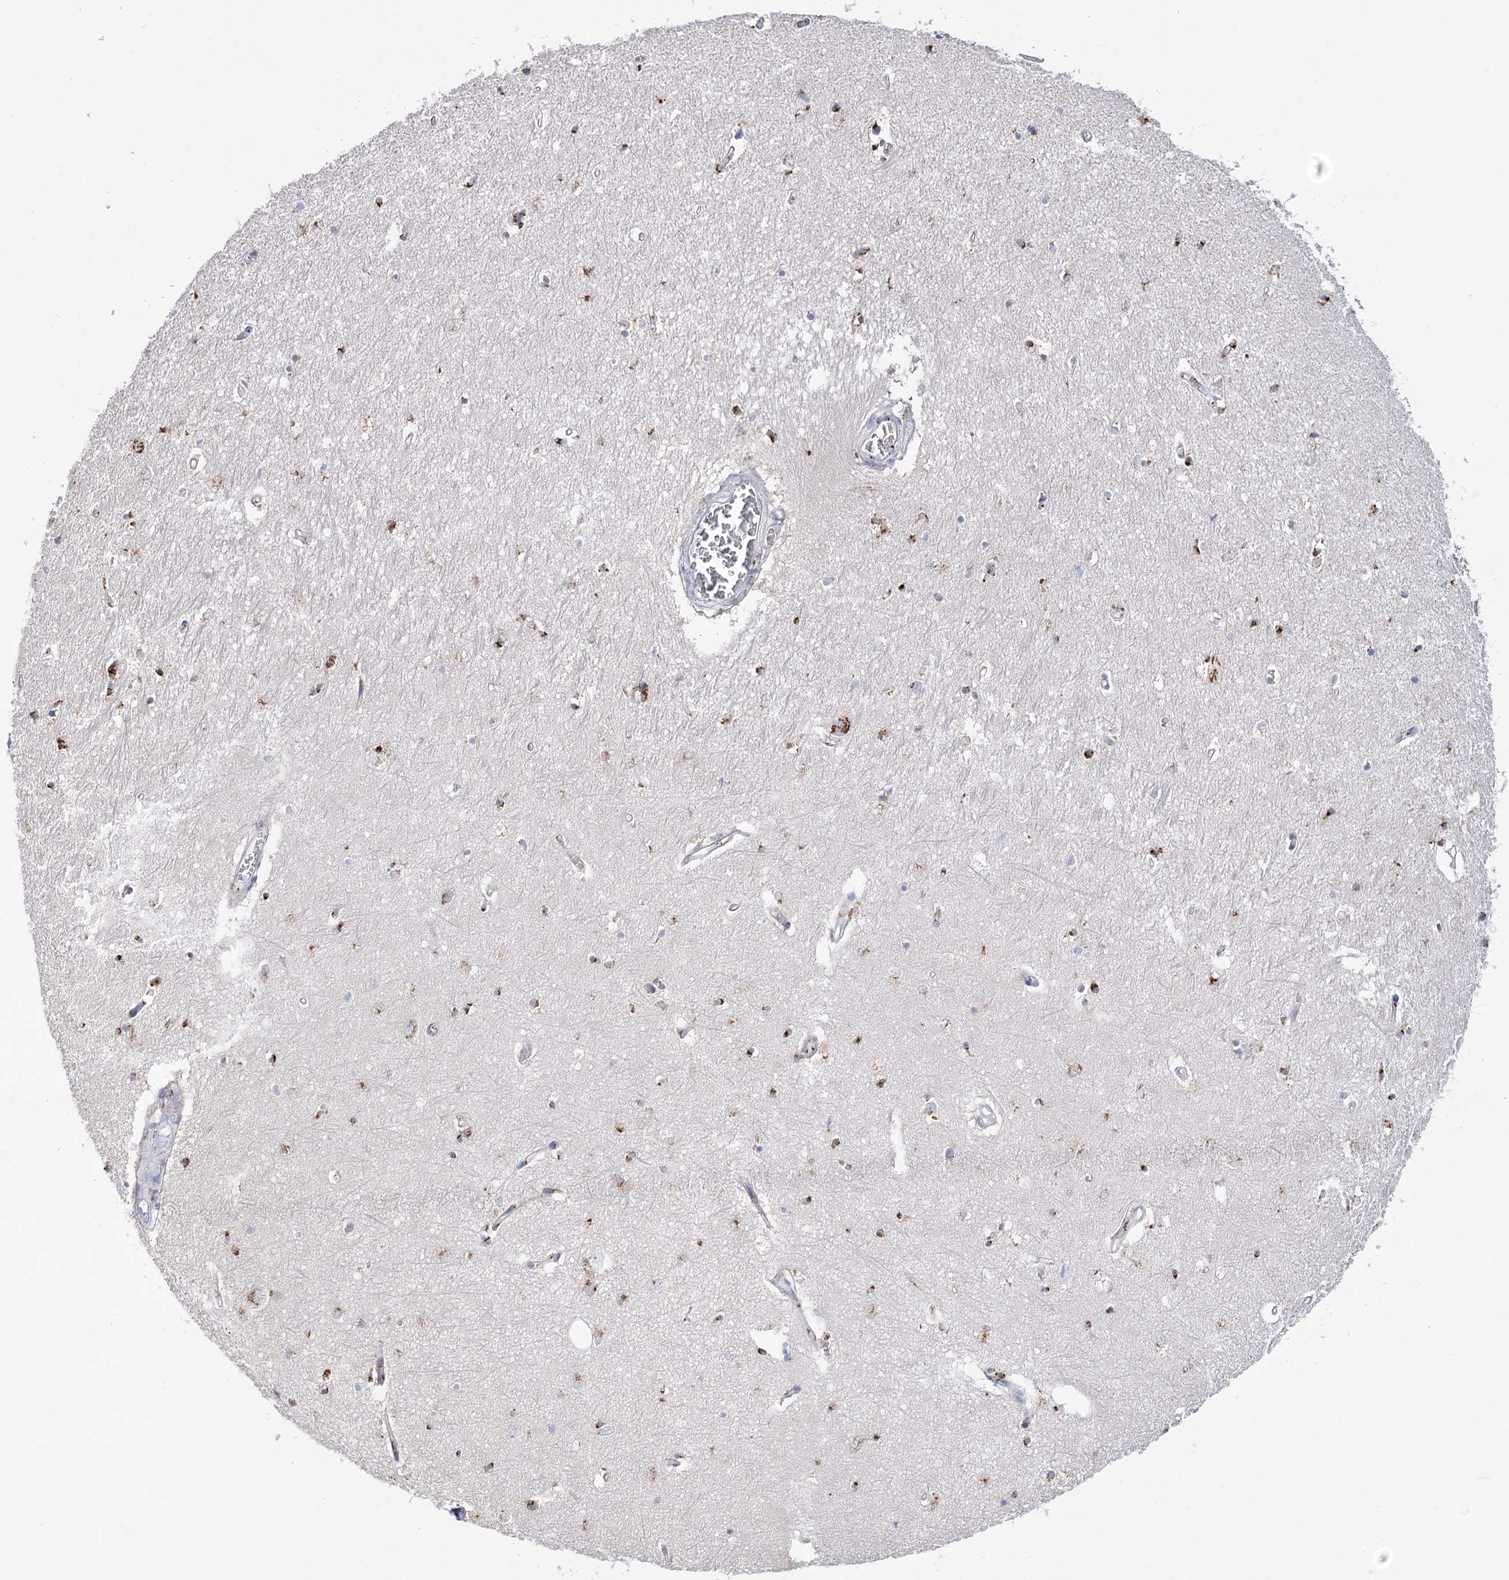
{"staining": {"intensity": "moderate", "quantity": "25%-75%", "location": "cytoplasmic/membranous"}, "tissue": "hippocampus", "cell_type": "Glial cells", "image_type": "normal", "snomed": [{"axis": "morphology", "description": "Normal tissue, NOS"}, {"axis": "topography", "description": "Hippocampus"}], "caption": "Immunohistochemical staining of benign hippocampus displays moderate cytoplasmic/membranous protein staining in approximately 25%-75% of glial cells.", "gene": "TMEM165", "patient": {"sex": "female", "age": 64}}